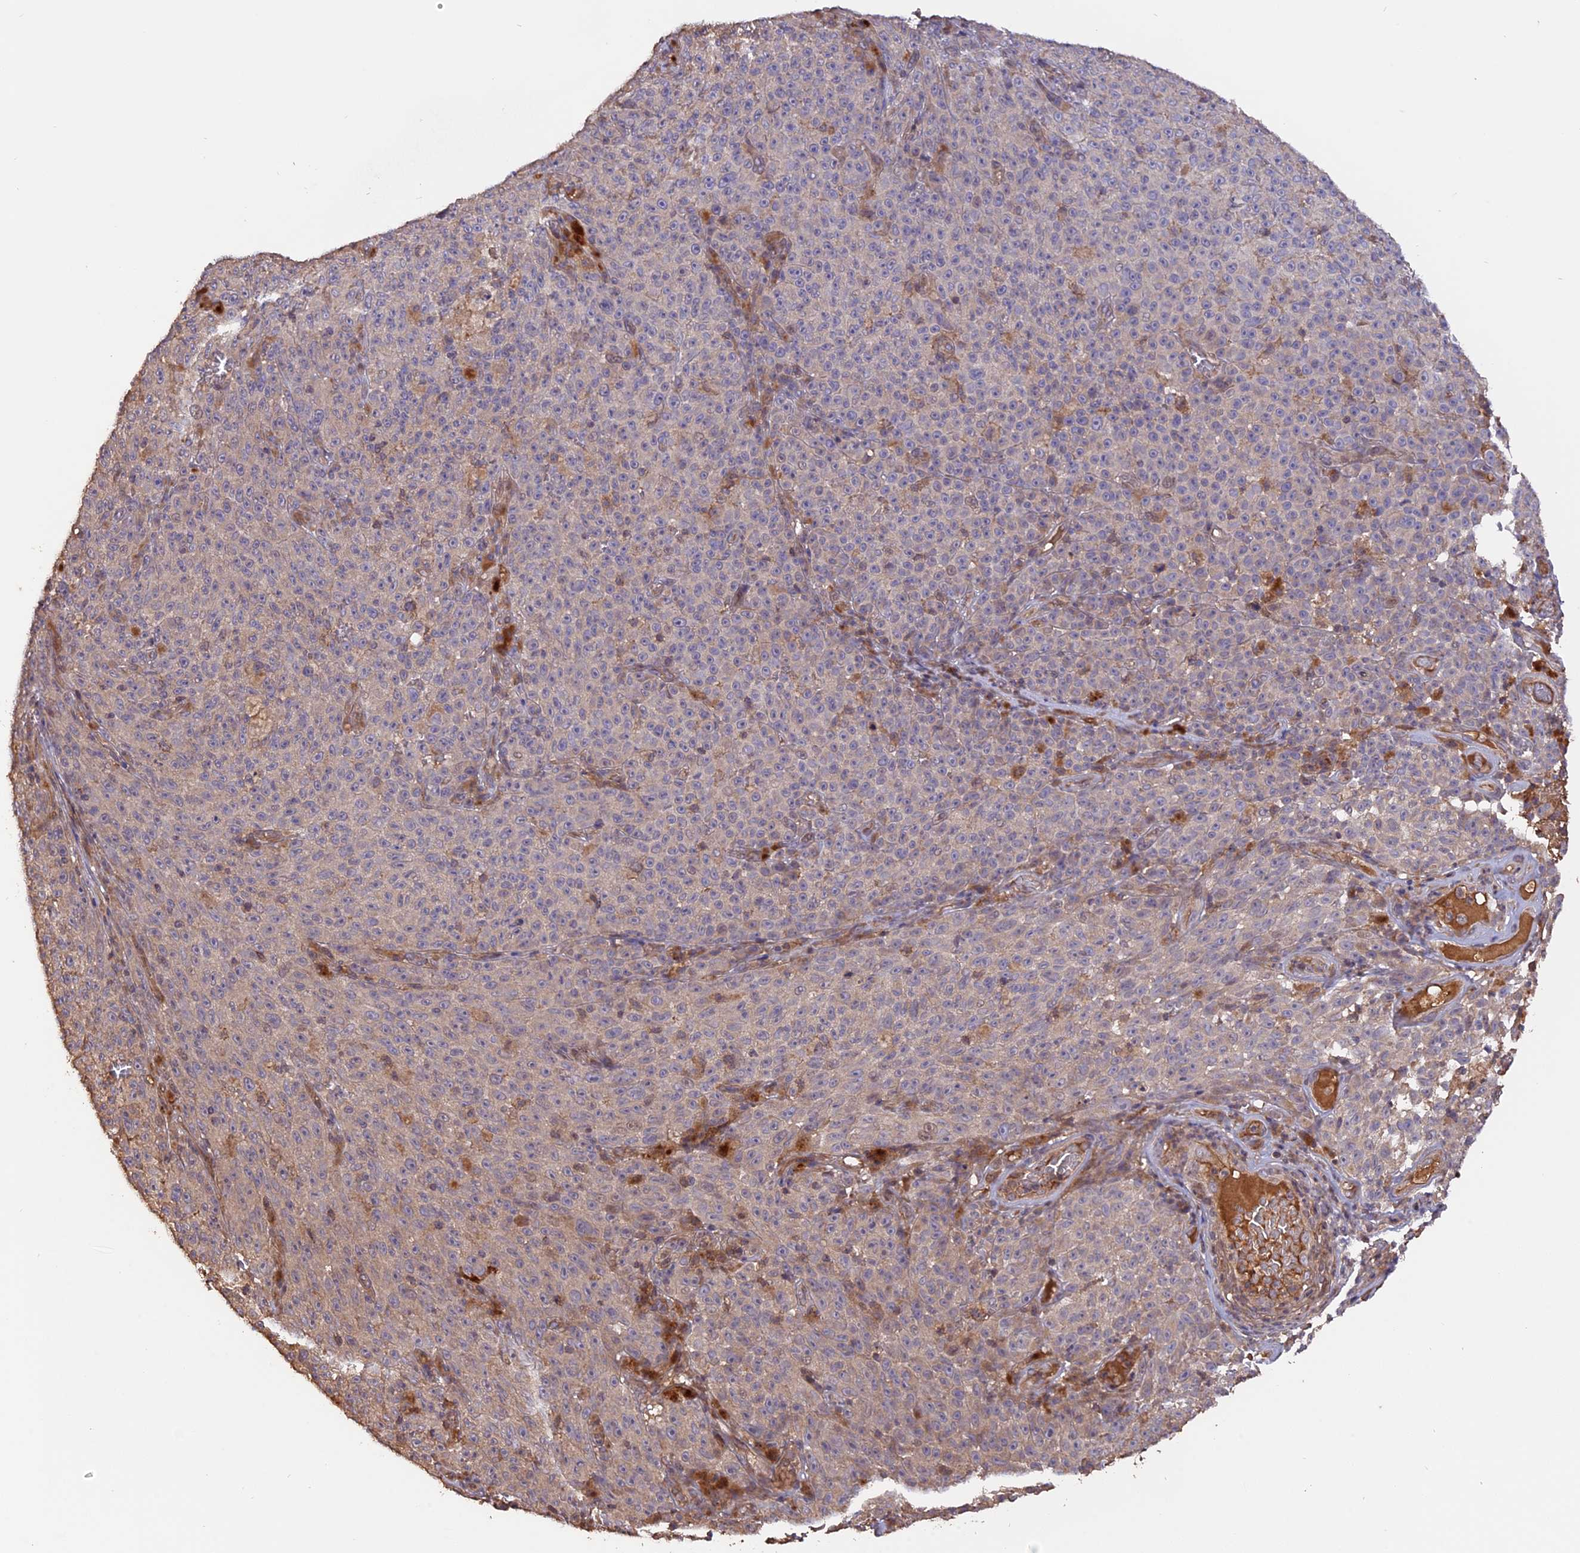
{"staining": {"intensity": "negative", "quantity": "none", "location": "none"}, "tissue": "melanoma", "cell_type": "Tumor cells", "image_type": "cancer", "snomed": [{"axis": "morphology", "description": "Malignant melanoma, NOS"}, {"axis": "topography", "description": "Skin"}], "caption": "A micrograph of malignant melanoma stained for a protein displays no brown staining in tumor cells.", "gene": "RASAL1", "patient": {"sex": "female", "age": 82}}